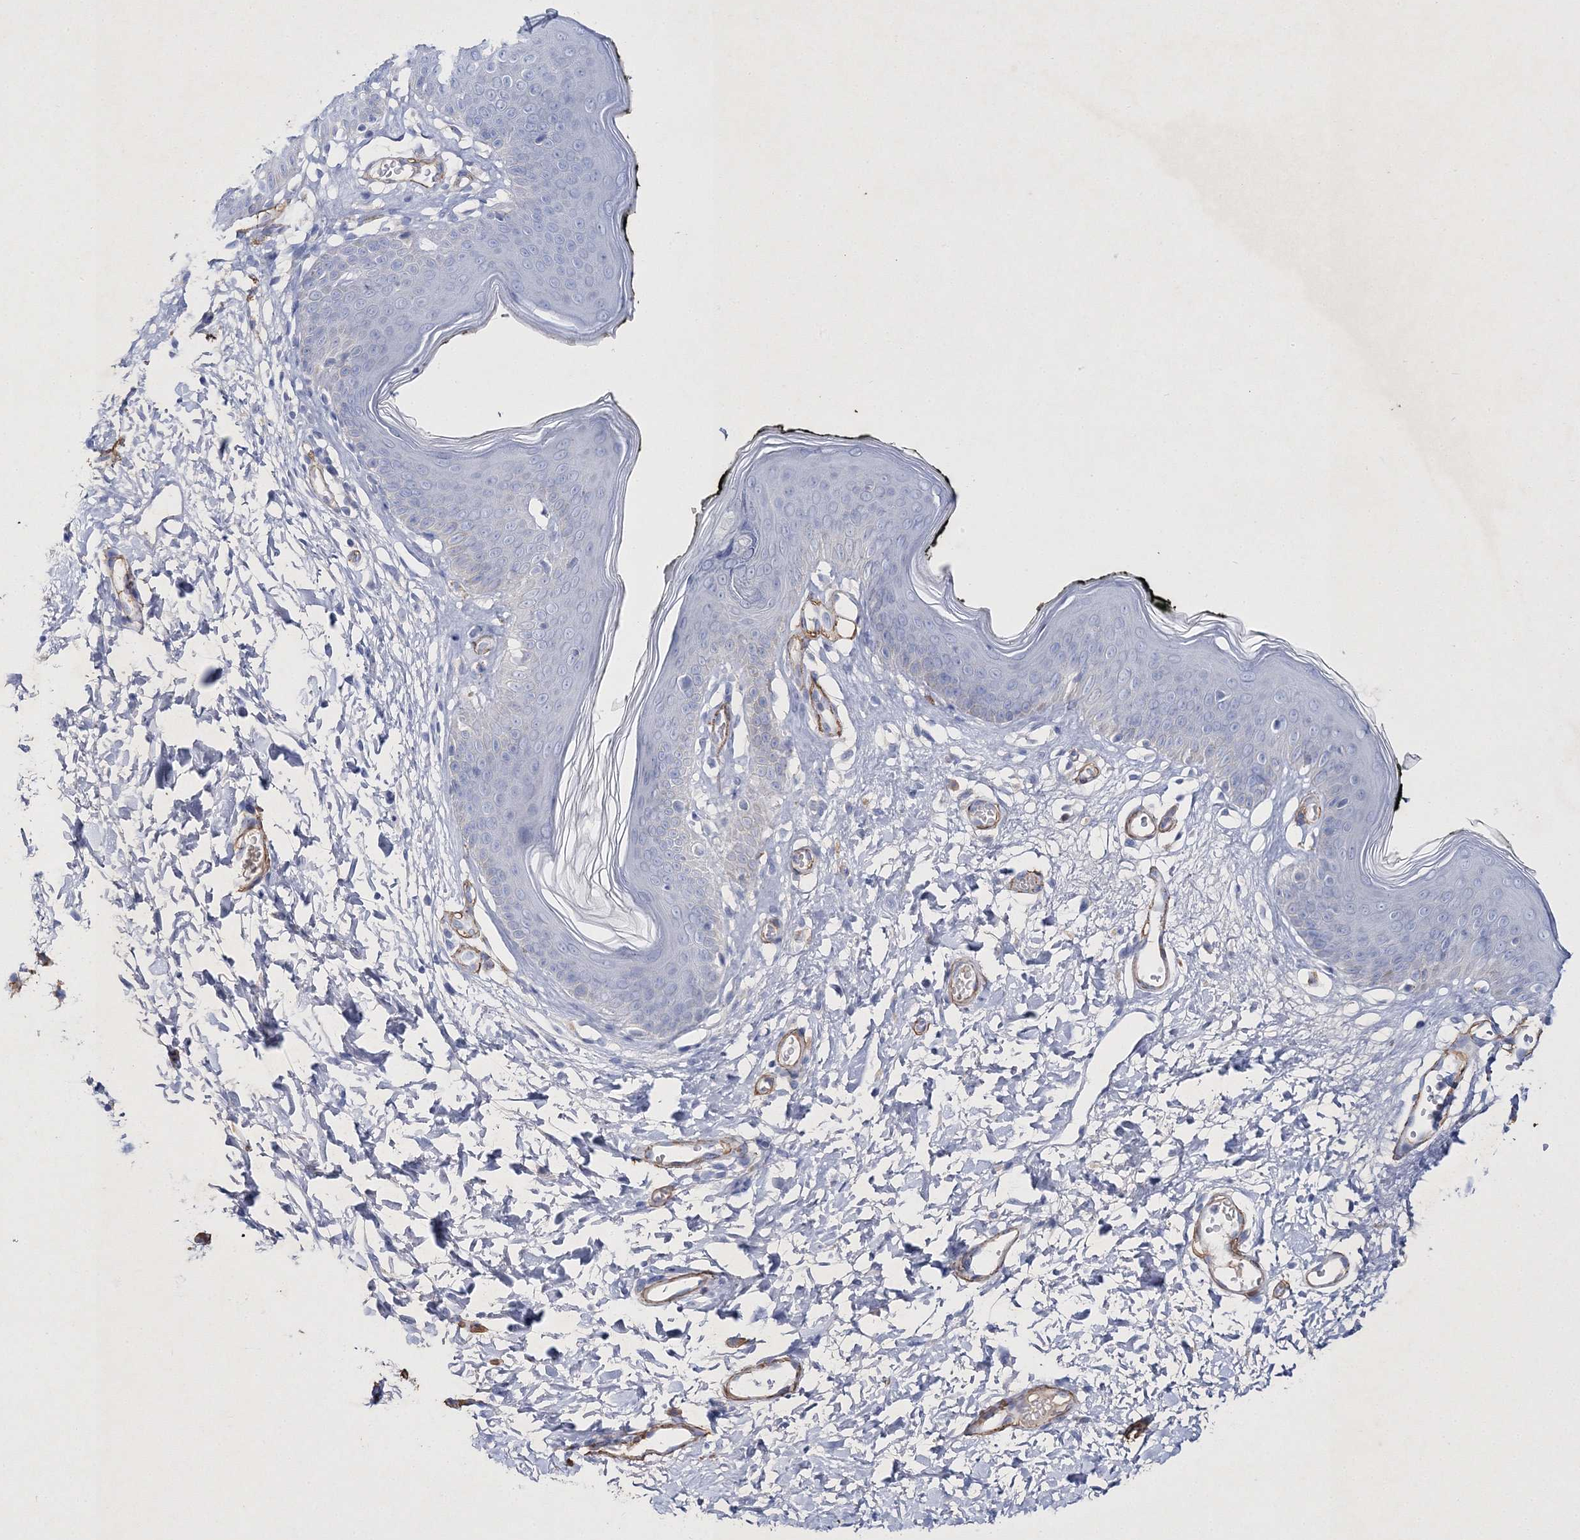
{"staining": {"intensity": "moderate", "quantity": "<25%", "location": "cytoplasmic/membranous"}, "tissue": "skin", "cell_type": "Epidermal cells", "image_type": "normal", "snomed": [{"axis": "morphology", "description": "Normal tissue, NOS"}, {"axis": "morphology", "description": "Inflammation, NOS"}, {"axis": "topography", "description": "Vulva"}], "caption": "Immunohistochemical staining of unremarkable skin shows <25% levels of moderate cytoplasmic/membranous protein staining in approximately <25% of epidermal cells.", "gene": "RTN2", "patient": {"sex": "female", "age": 84}}